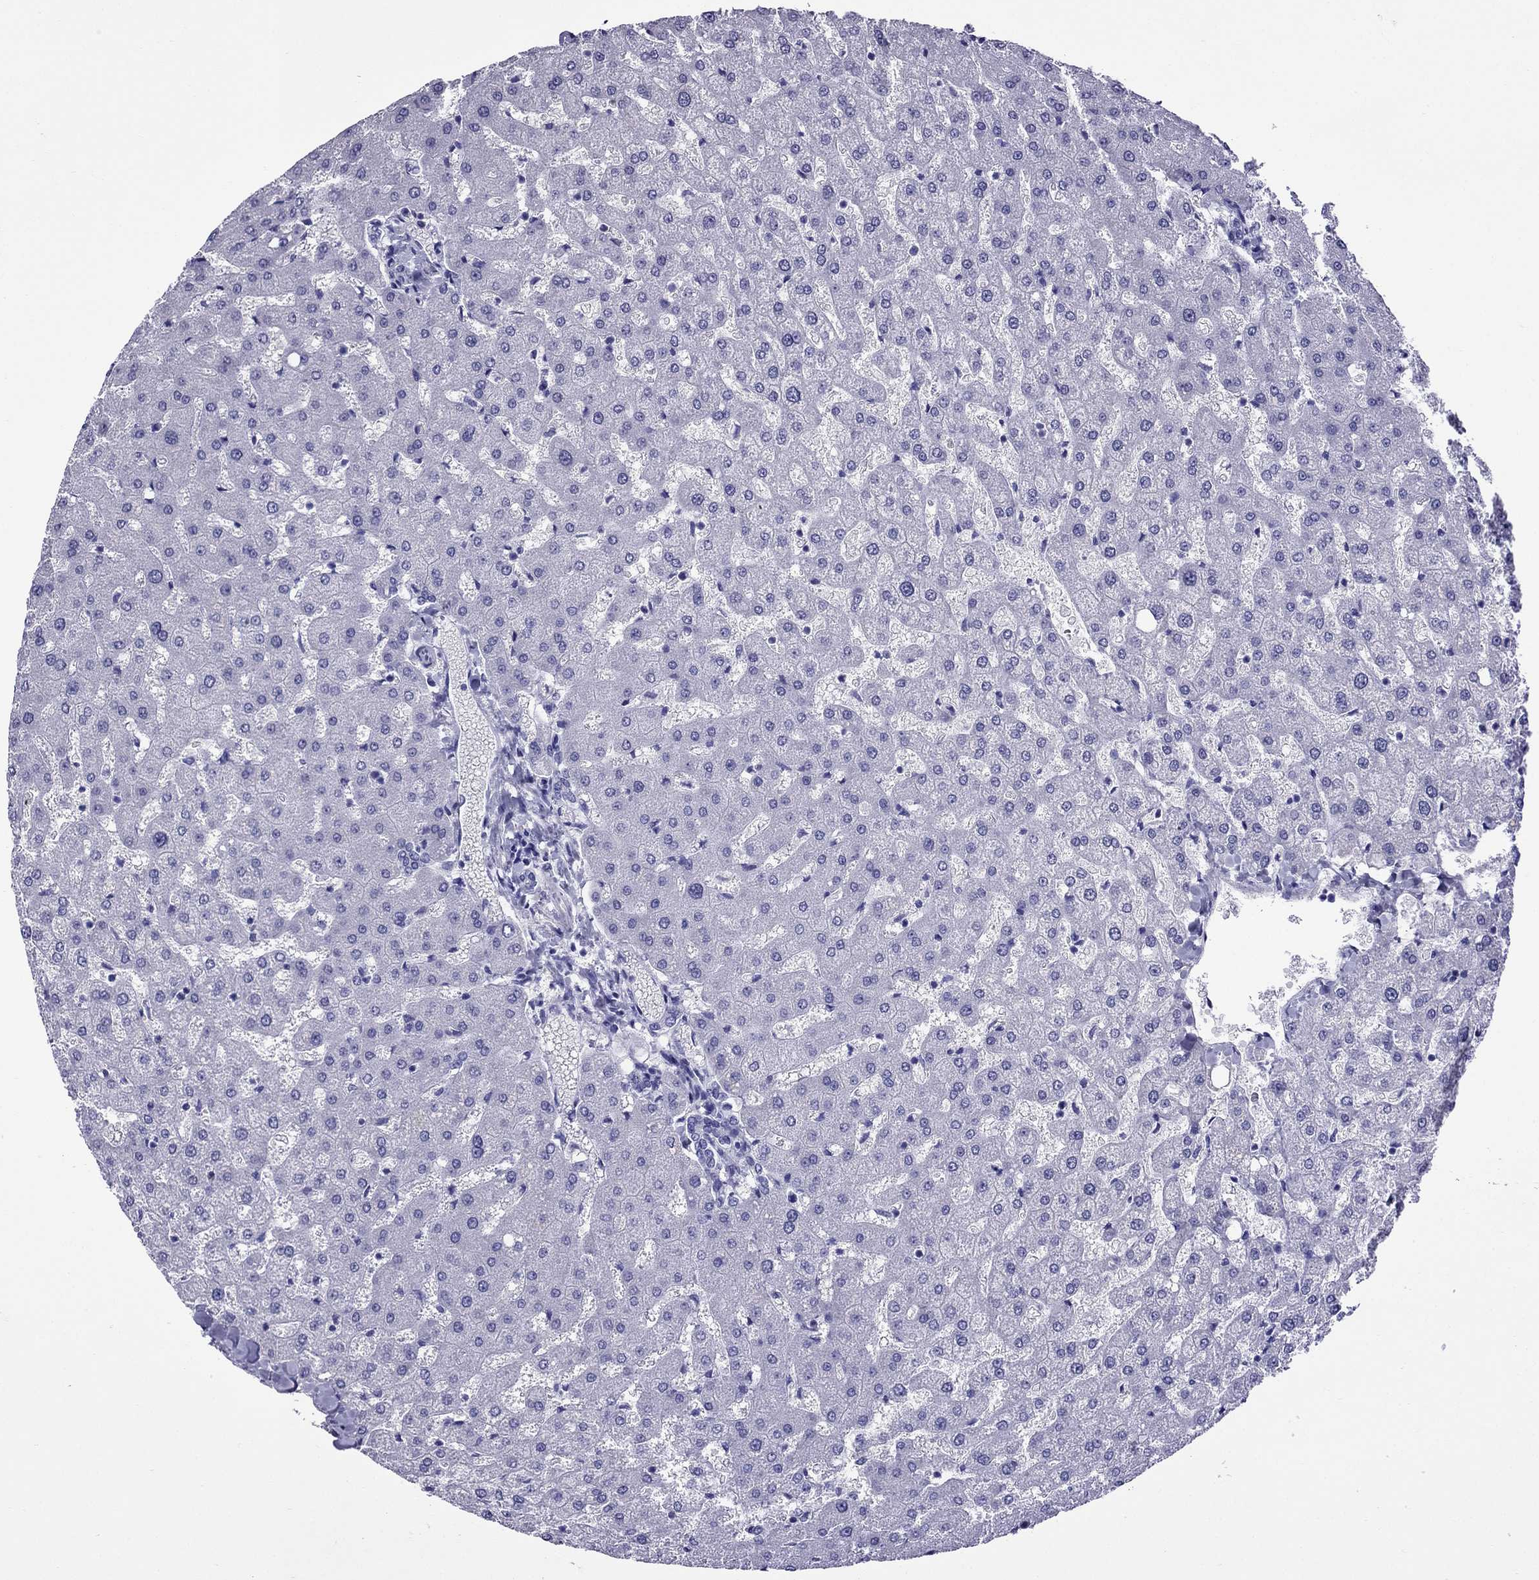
{"staining": {"intensity": "negative", "quantity": "none", "location": "none"}, "tissue": "liver", "cell_type": "Cholangiocytes", "image_type": "normal", "snomed": [{"axis": "morphology", "description": "Normal tissue, NOS"}, {"axis": "topography", "description": "Liver"}], "caption": "IHC photomicrograph of benign liver: human liver stained with DAB exhibits no significant protein positivity in cholangiocytes. Brightfield microscopy of immunohistochemistry stained with DAB (brown) and hematoxylin (blue), captured at high magnification.", "gene": "CRYBA1", "patient": {"sex": "female", "age": 50}}